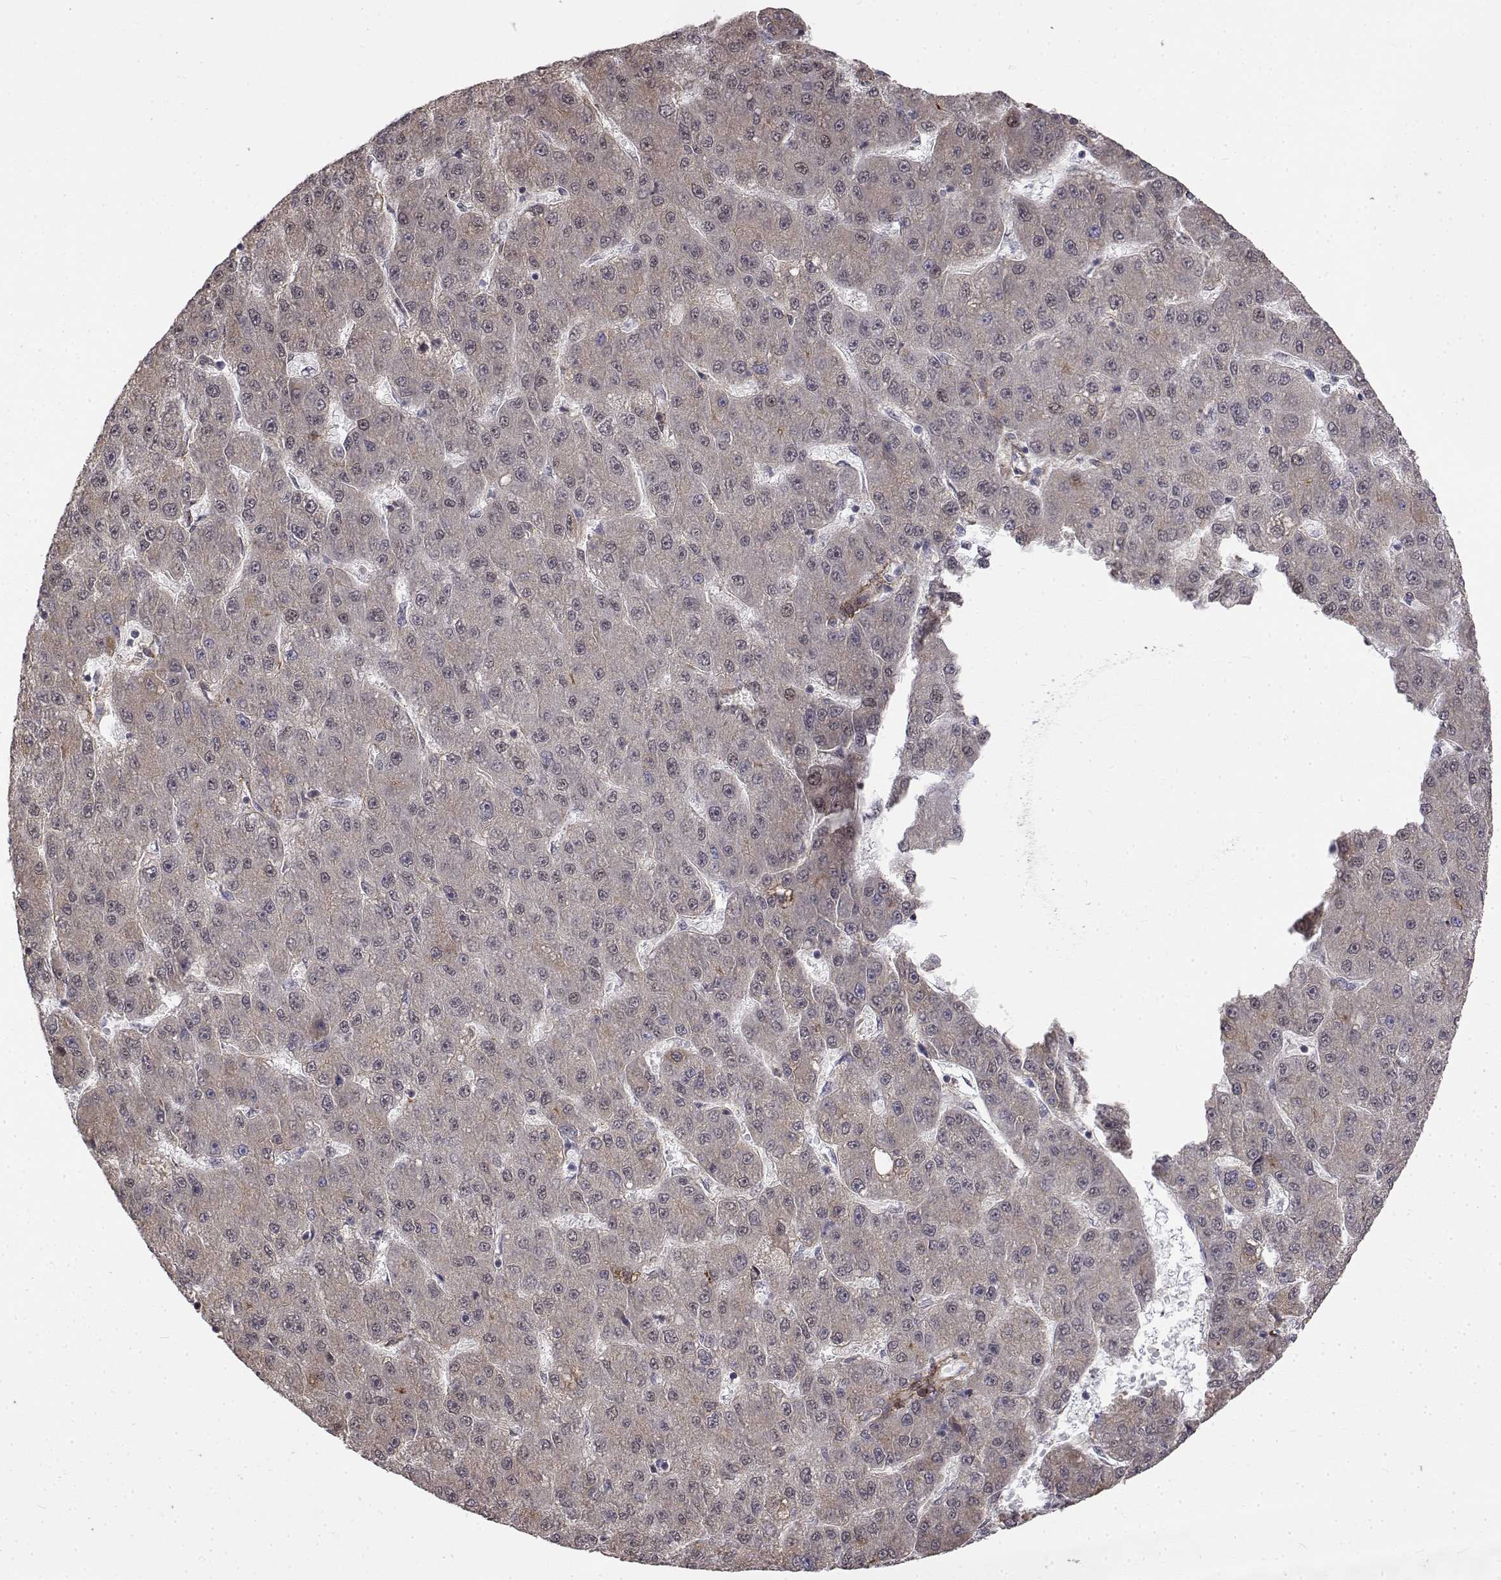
{"staining": {"intensity": "negative", "quantity": "none", "location": "none"}, "tissue": "liver cancer", "cell_type": "Tumor cells", "image_type": "cancer", "snomed": [{"axis": "morphology", "description": "Carcinoma, Hepatocellular, NOS"}, {"axis": "topography", "description": "Liver"}], "caption": "A histopathology image of hepatocellular carcinoma (liver) stained for a protein demonstrates no brown staining in tumor cells. The staining was performed using DAB (3,3'-diaminobenzidine) to visualize the protein expression in brown, while the nuclei were stained in blue with hematoxylin (Magnification: 20x).", "gene": "ITGA7", "patient": {"sex": "male", "age": 67}}